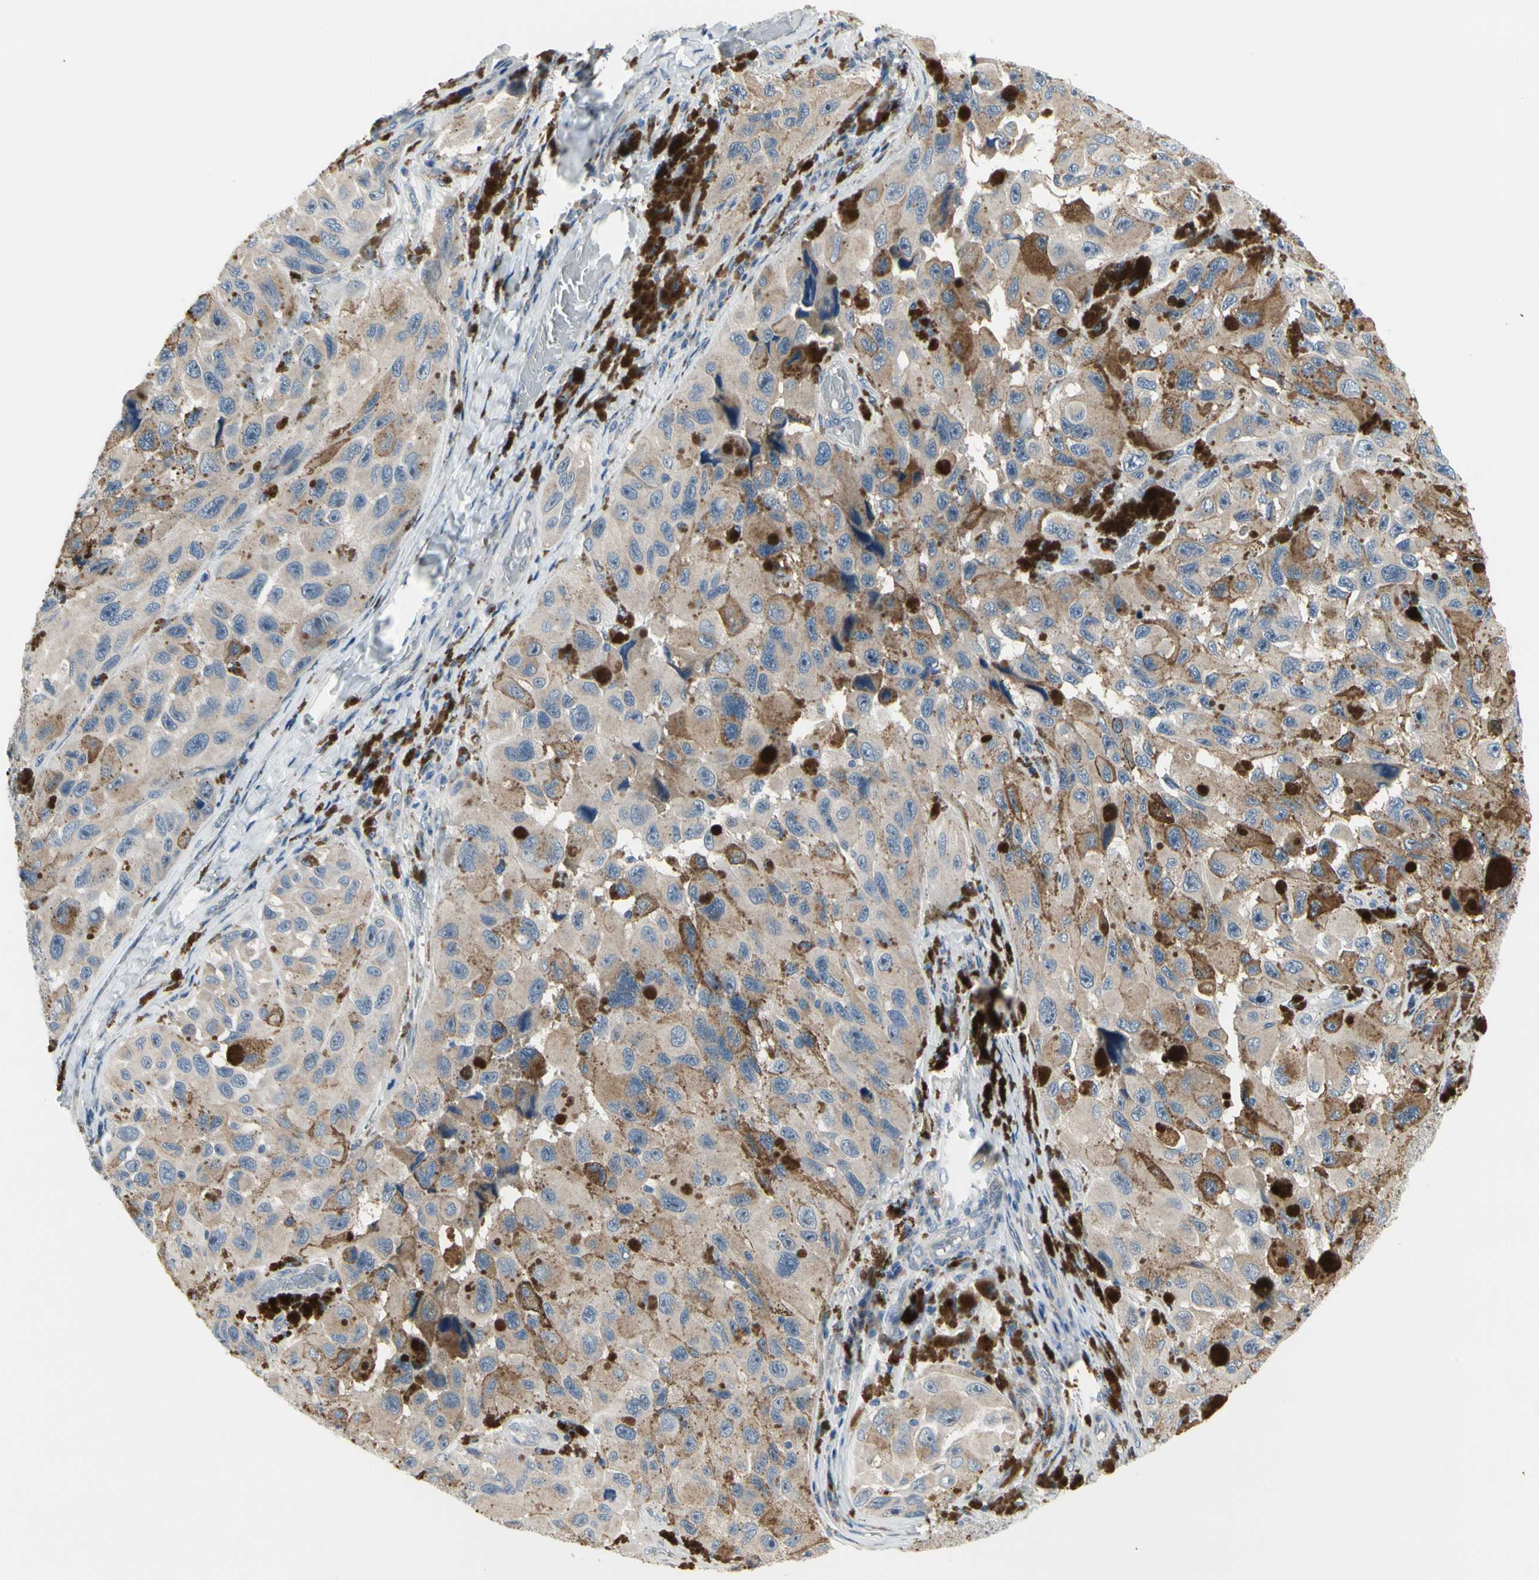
{"staining": {"intensity": "negative", "quantity": "none", "location": "none"}, "tissue": "melanoma", "cell_type": "Tumor cells", "image_type": "cancer", "snomed": [{"axis": "morphology", "description": "Malignant melanoma, NOS"}, {"axis": "topography", "description": "Skin"}], "caption": "Micrograph shows no protein positivity in tumor cells of melanoma tissue.", "gene": "NFASC", "patient": {"sex": "female", "age": 73}}